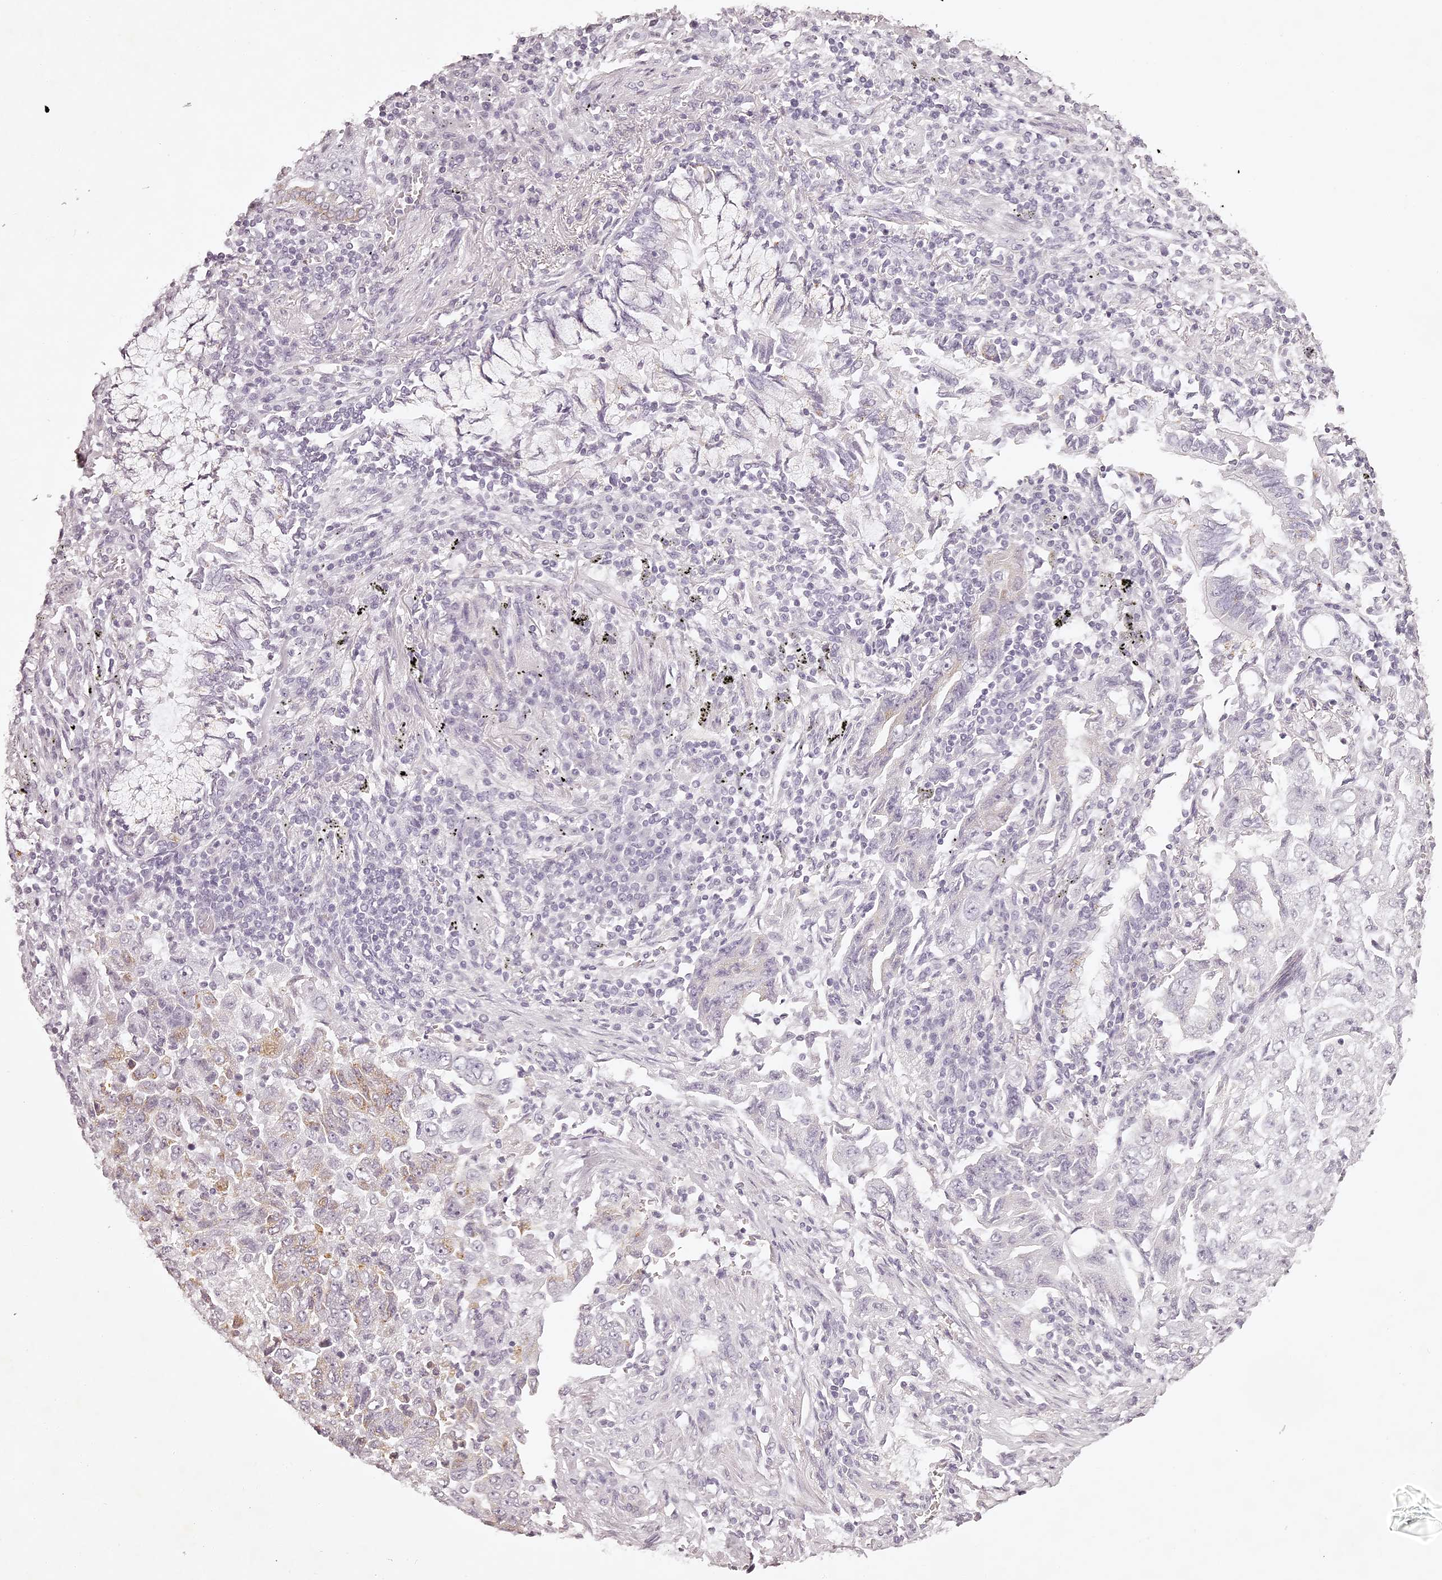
{"staining": {"intensity": "negative", "quantity": "none", "location": "none"}, "tissue": "lung cancer", "cell_type": "Tumor cells", "image_type": "cancer", "snomed": [{"axis": "morphology", "description": "Adenocarcinoma, NOS"}, {"axis": "topography", "description": "Lung"}], "caption": "High magnification brightfield microscopy of lung cancer (adenocarcinoma) stained with DAB (brown) and counterstained with hematoxylin (blue): tumor cells show no significant positivity.", "gene": "ELAPOR1", "patient": {"sex": "female", "age": 51}}